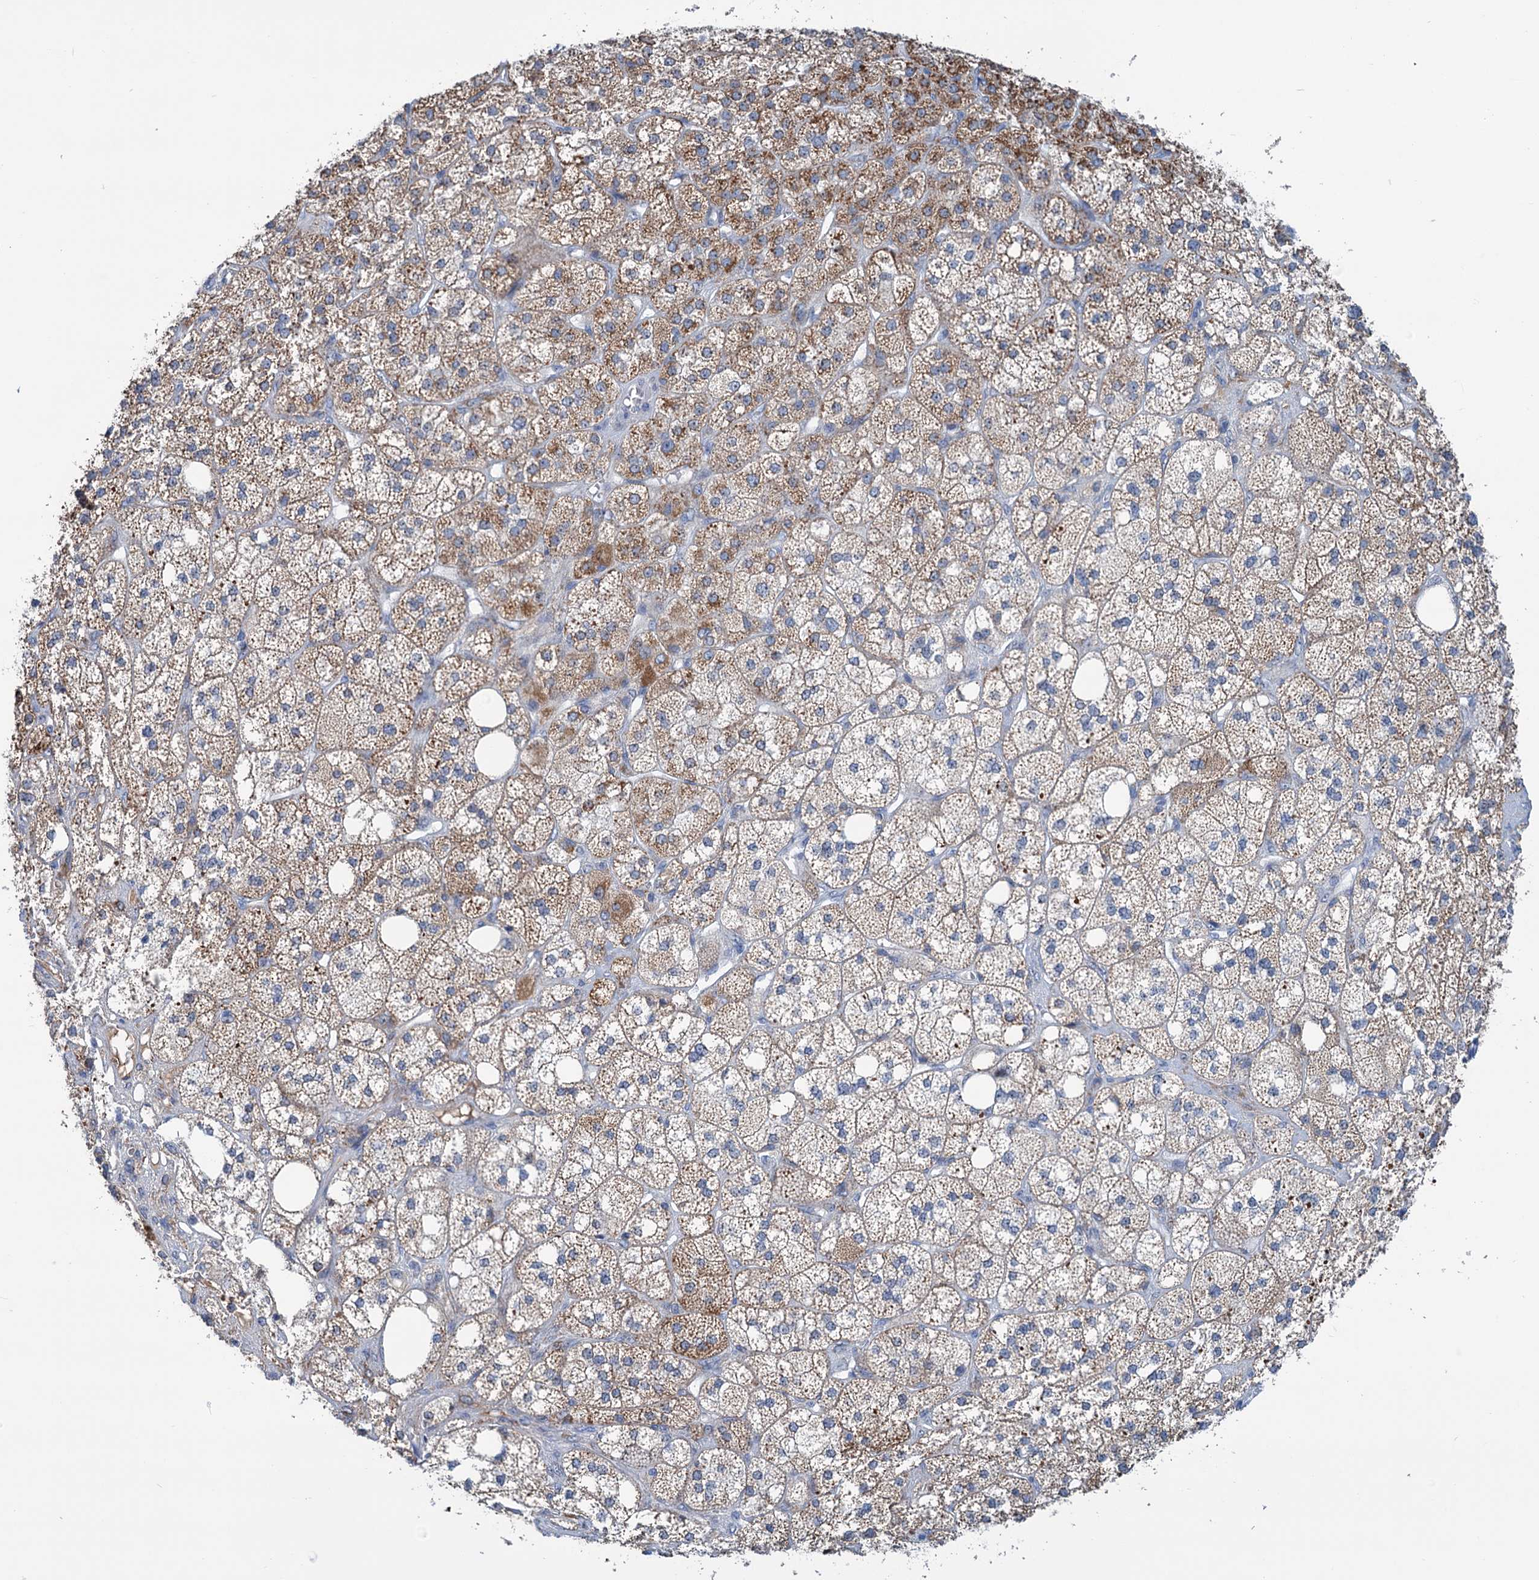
{"staining": {"intensity": "strong", "quantity": "<25%", "location": "cytoplasmic/membranous"}, "tissue": "adrenal gland", "cell_type": "Glandular cells", "image_type": "normal", "snomed": [{"axis": "morphology", "description": "Normal tissue, NOS"}, {"axis": "topography", "description": "Adrenal gland"}], "caption": "Protein analysis of normal adrenal gland exhibits strong cytoplasmic/membranous staining in approximately <25% of glandular cells. Nuclei are stained in blue.", "gene": "LPIN1", "patient": {"sex": "male", "age": 61}}